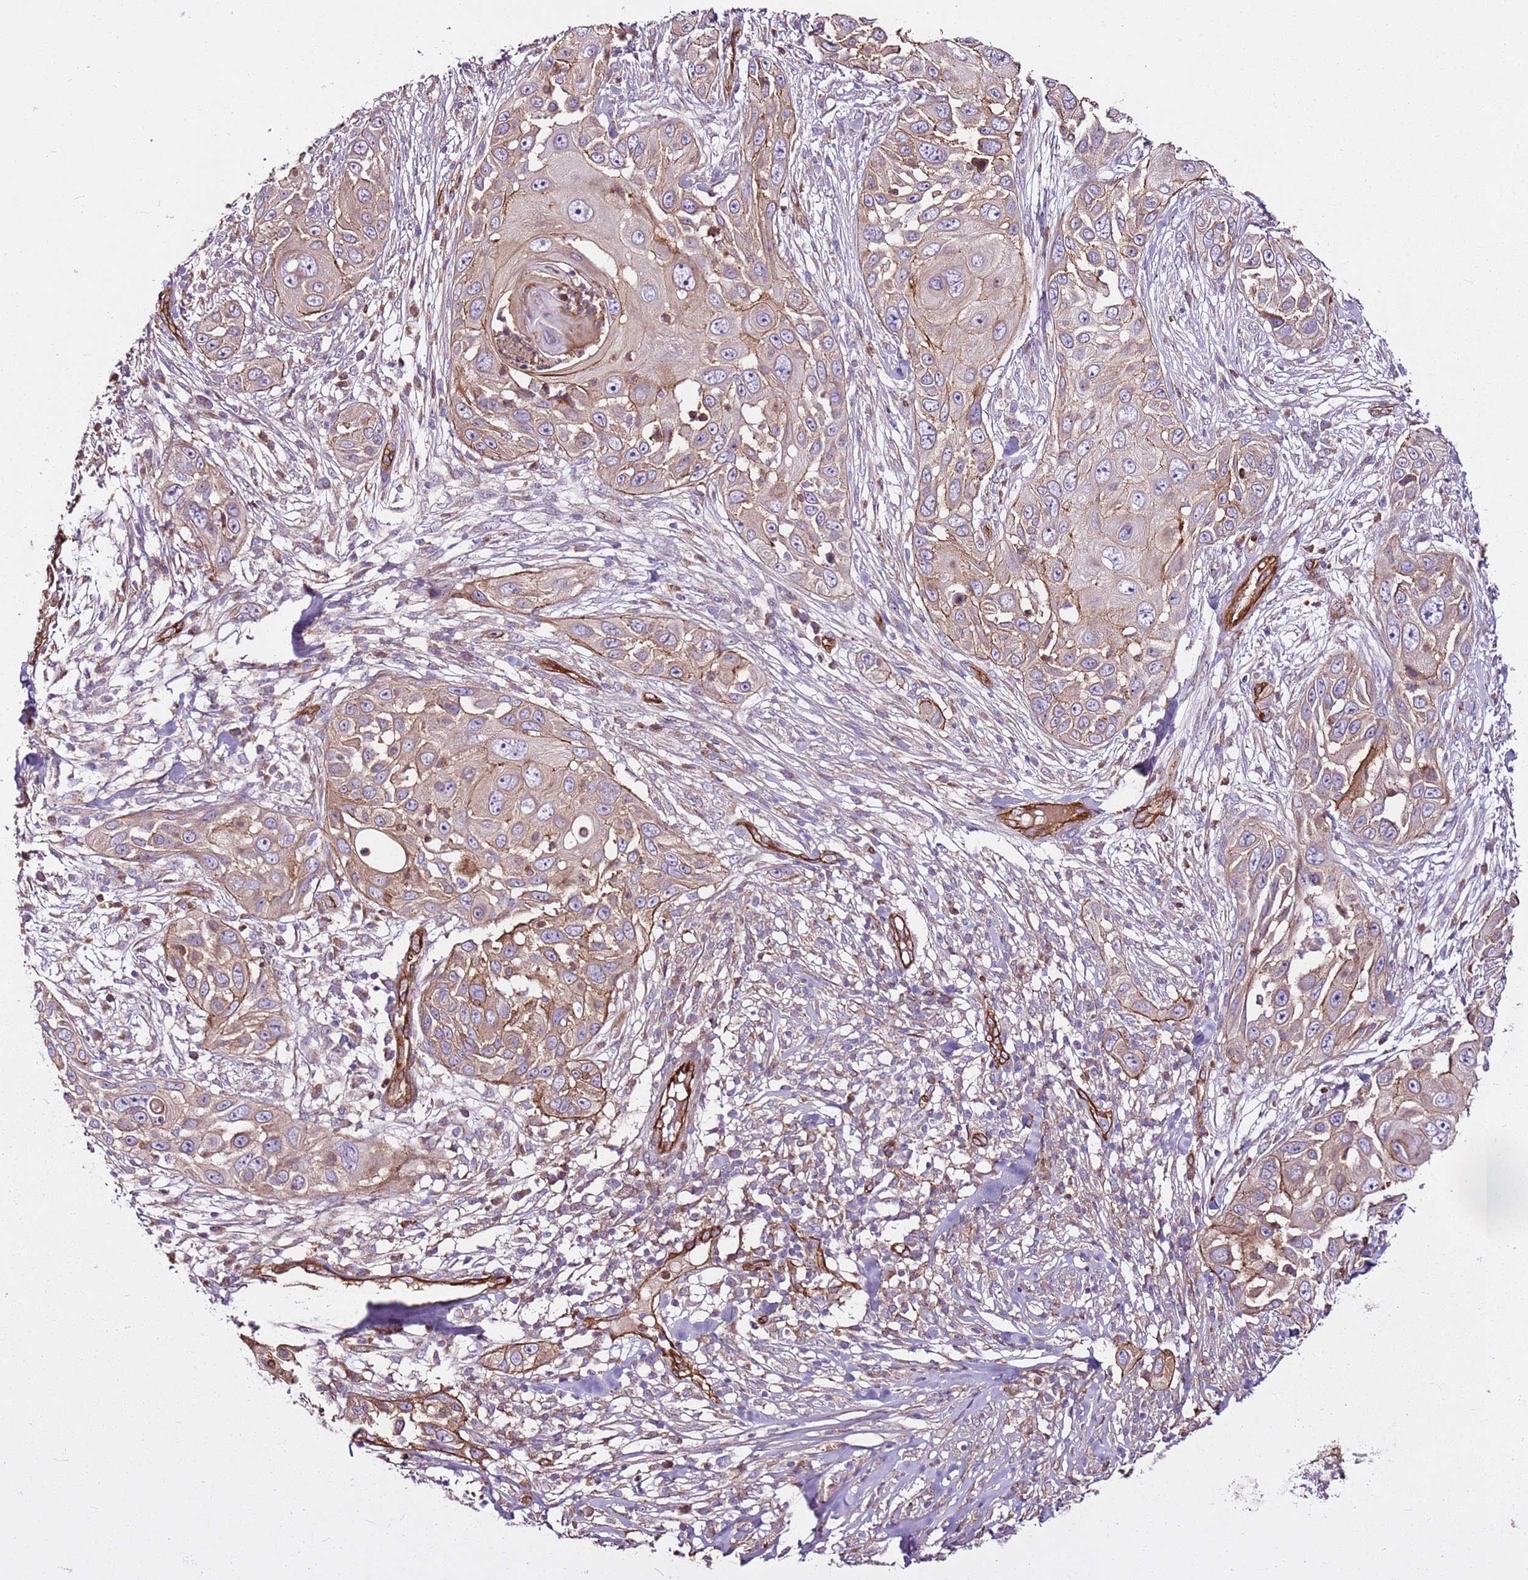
{"staining": {"intensity": "weak", "quantity": ">75%", "location": "cytoplasmic/membranous"}, "tissue": "skin cancer", "cell_type": "Tumor cells", "image_type": "cancer", "snomed": [{"axis": "morphology", "description": "Squamous cell carcinoma, NOS"}, {"axis": "topography", "description": "Skin"}], "caption": "Immunohistochemical staining of squamous cell carcinoma (skin) demonstrates weak cytoplasmic/membranous protein staining in approximately >75% of tumor cells.", "gene": "ZNF827", "patient": {"sex": "female", "age": 44}}